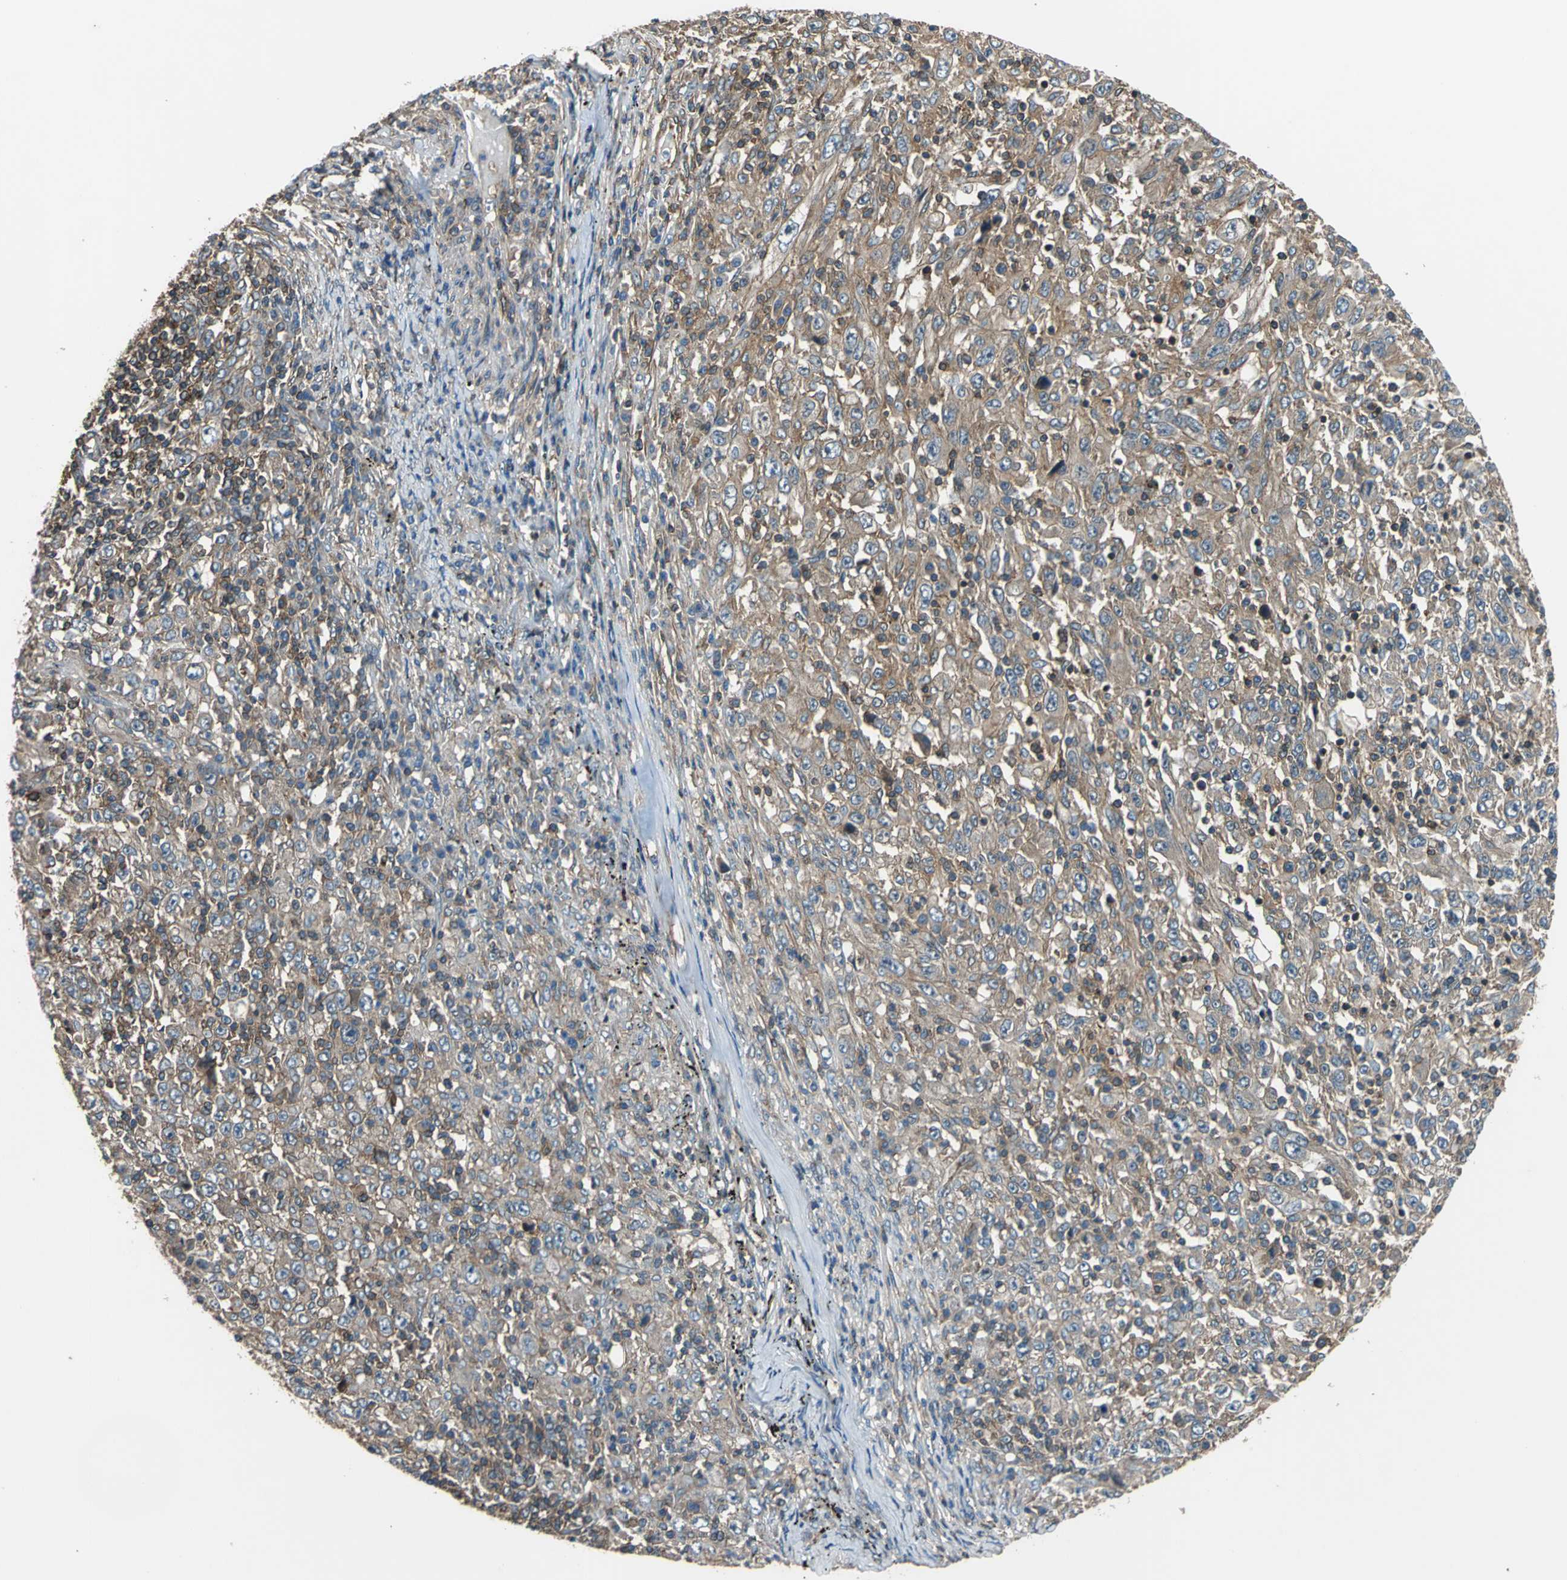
{"staining": {"intensity": "moderate", "quantity": ">75%", "location": "cytoplasmic/membranous"}, "tissue": "melanoma", "cell_type": "Tumor cells", "image_type": "cancer", "snomed": [{"axis": "morphology", "description": "Malignant melanoma, Metastatic site"}, {"axis": "topography", "description": "Skin"}], "caption": "Moderate cytoplasmic/membranous positivity is seen in approximately >75% of tumor cells in malignant melanoma (metastatic site).", "gene": "PARVA", "patient": {"sex": "female", "age": 56}}